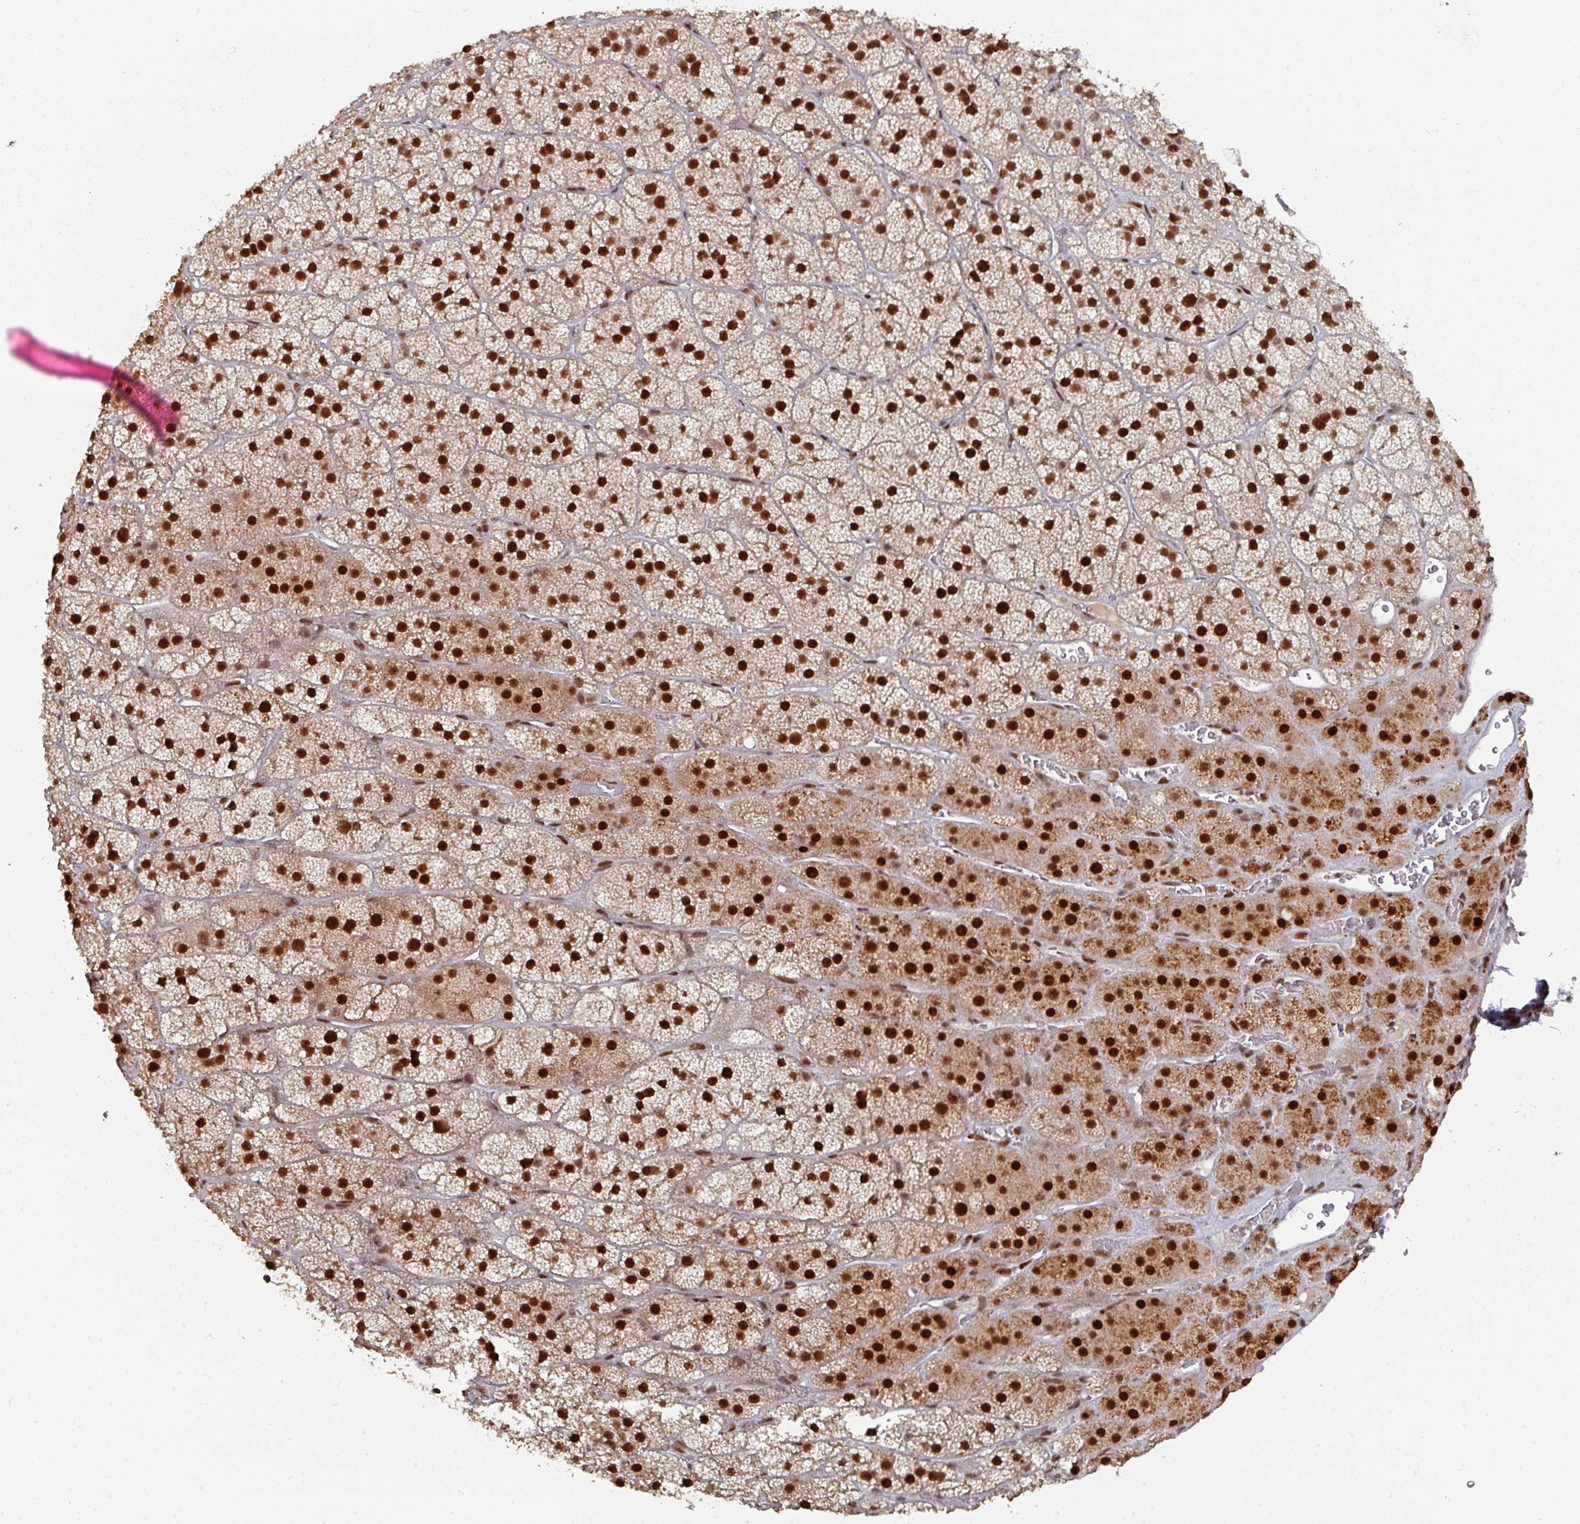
{"staining": {"intensity": "strong", "quantity": ">75%", "location": "cytoplasmic/membranous,nuclear"}, "tissue": "adrenal gland", "cell_type": "Glandular cells", "image_type": "normal", "snomed": [{"axis": "morphology", "description": "Normal tissue, NOS"}, {"axis": "topography", "description": "Adrenal gland"}], "caption": "Immunohistochemistry (DAB) staining of unremarkable human adrenal gland displays strong cytoplasmic/membranous,nuclear protein positivity in about >75% of glandular cells. Immunohistochemistry stains the protein of interest in brown and the nuclei are stained blue.", "gene": "ENSG00000289690", "patient": {"sex": "male", "age": 57}}